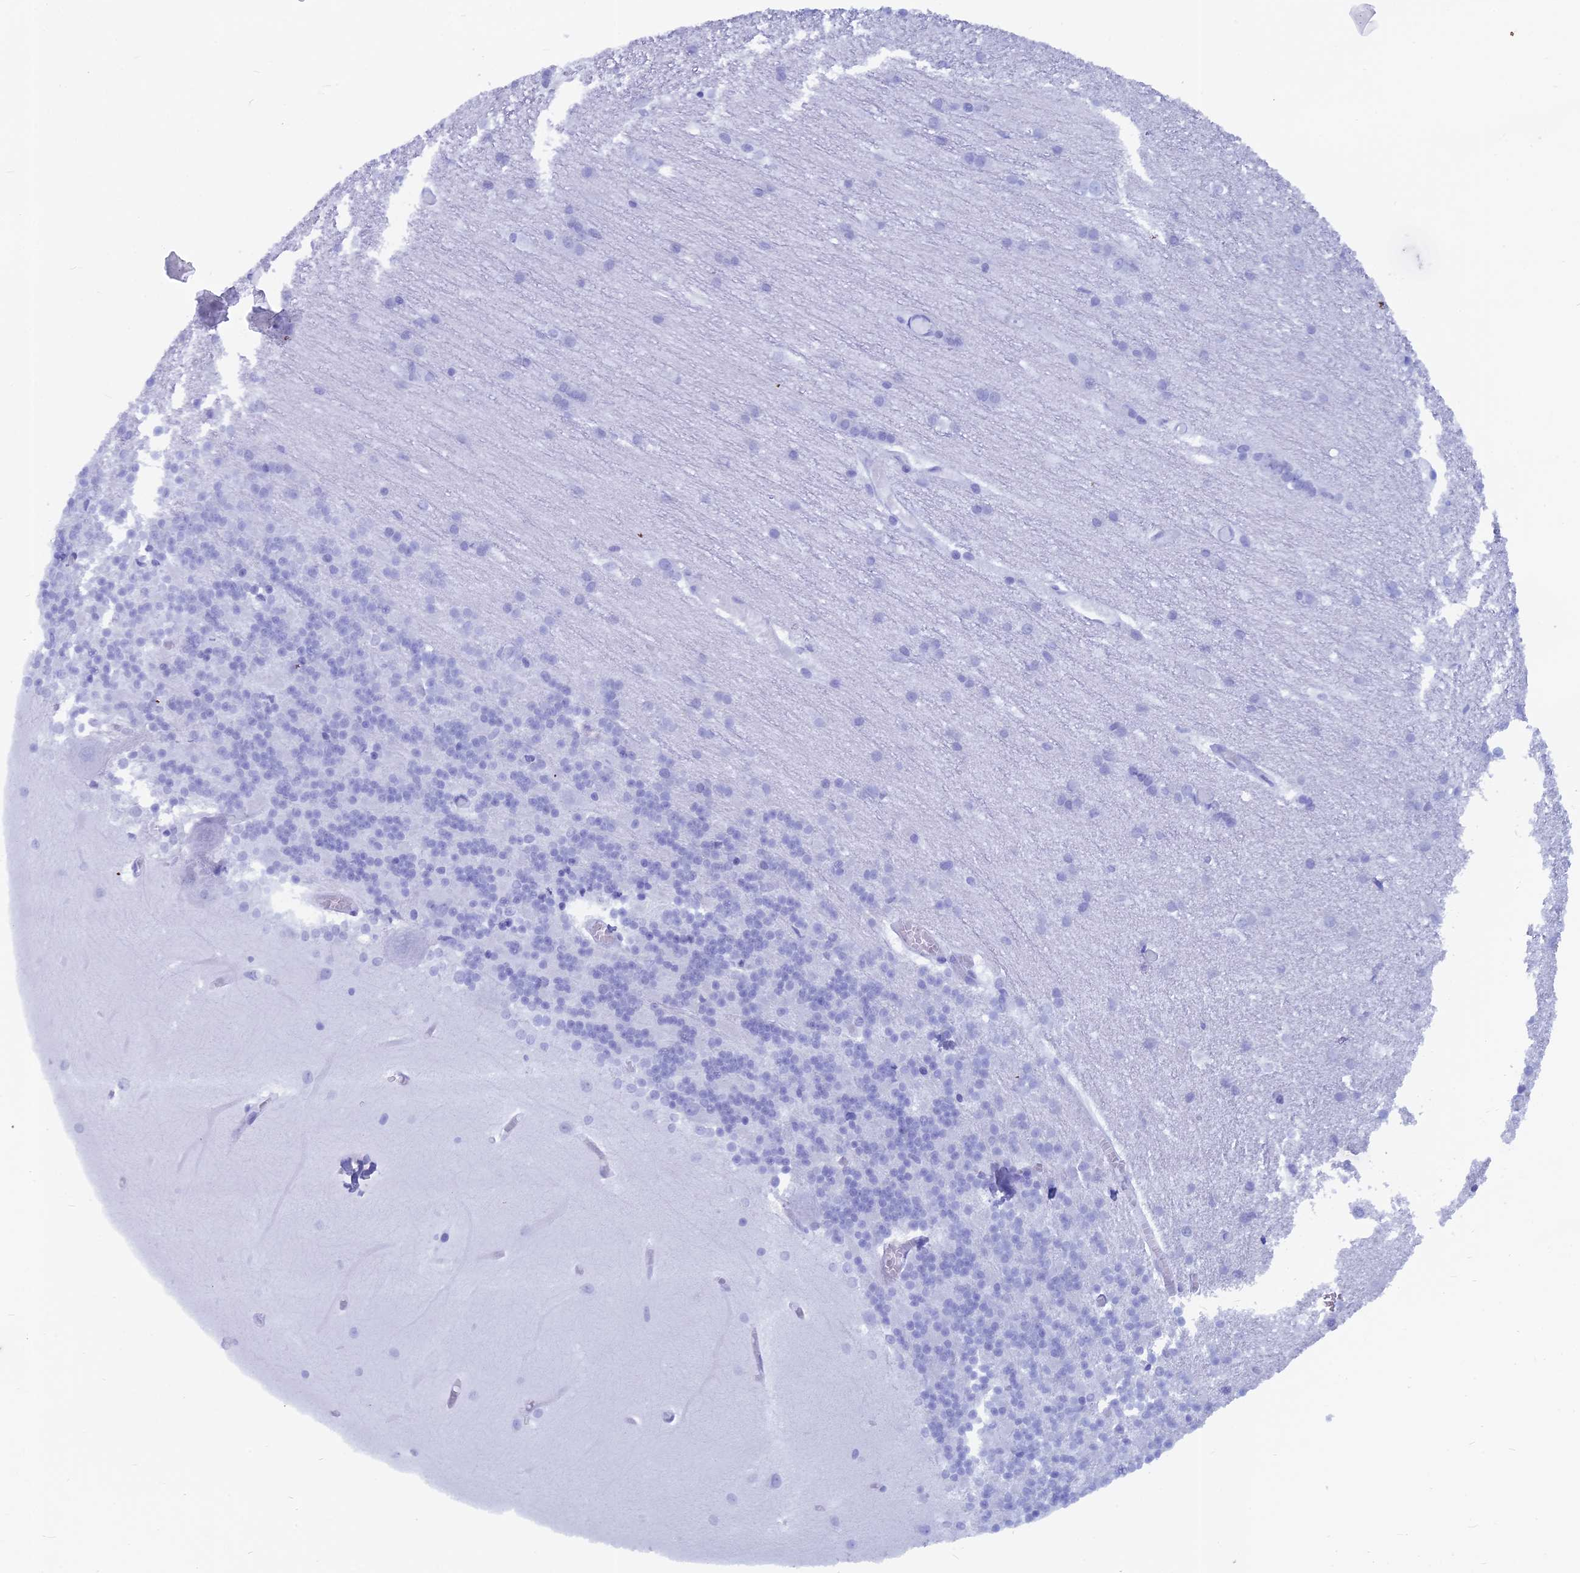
{"staining": {"intensity": "negative", "quantity": "none", "location": "none"}, "tissue": "cerebellum", "cell_type": "Cells in granular layer", "image_type": "normal", "snomed": [{"axis": "morphology", "description": "Normal tissue, NOS"}, {"axis": "topography", "description": "Cerebellum"}], "caption": "A high-resolution photomicrograph shows immunohistochemistry staining of normal cerebellum, which exhibits no significant positivity in cells in granular layer. Brightfield microscopy of IHC stained with DAB (3,3'-diaminobenzidine) (brown) and hematoxylin (blue), captured at high magnification.", "gene": "CAPS", "patient": {"sex": "male", "age": 37}}